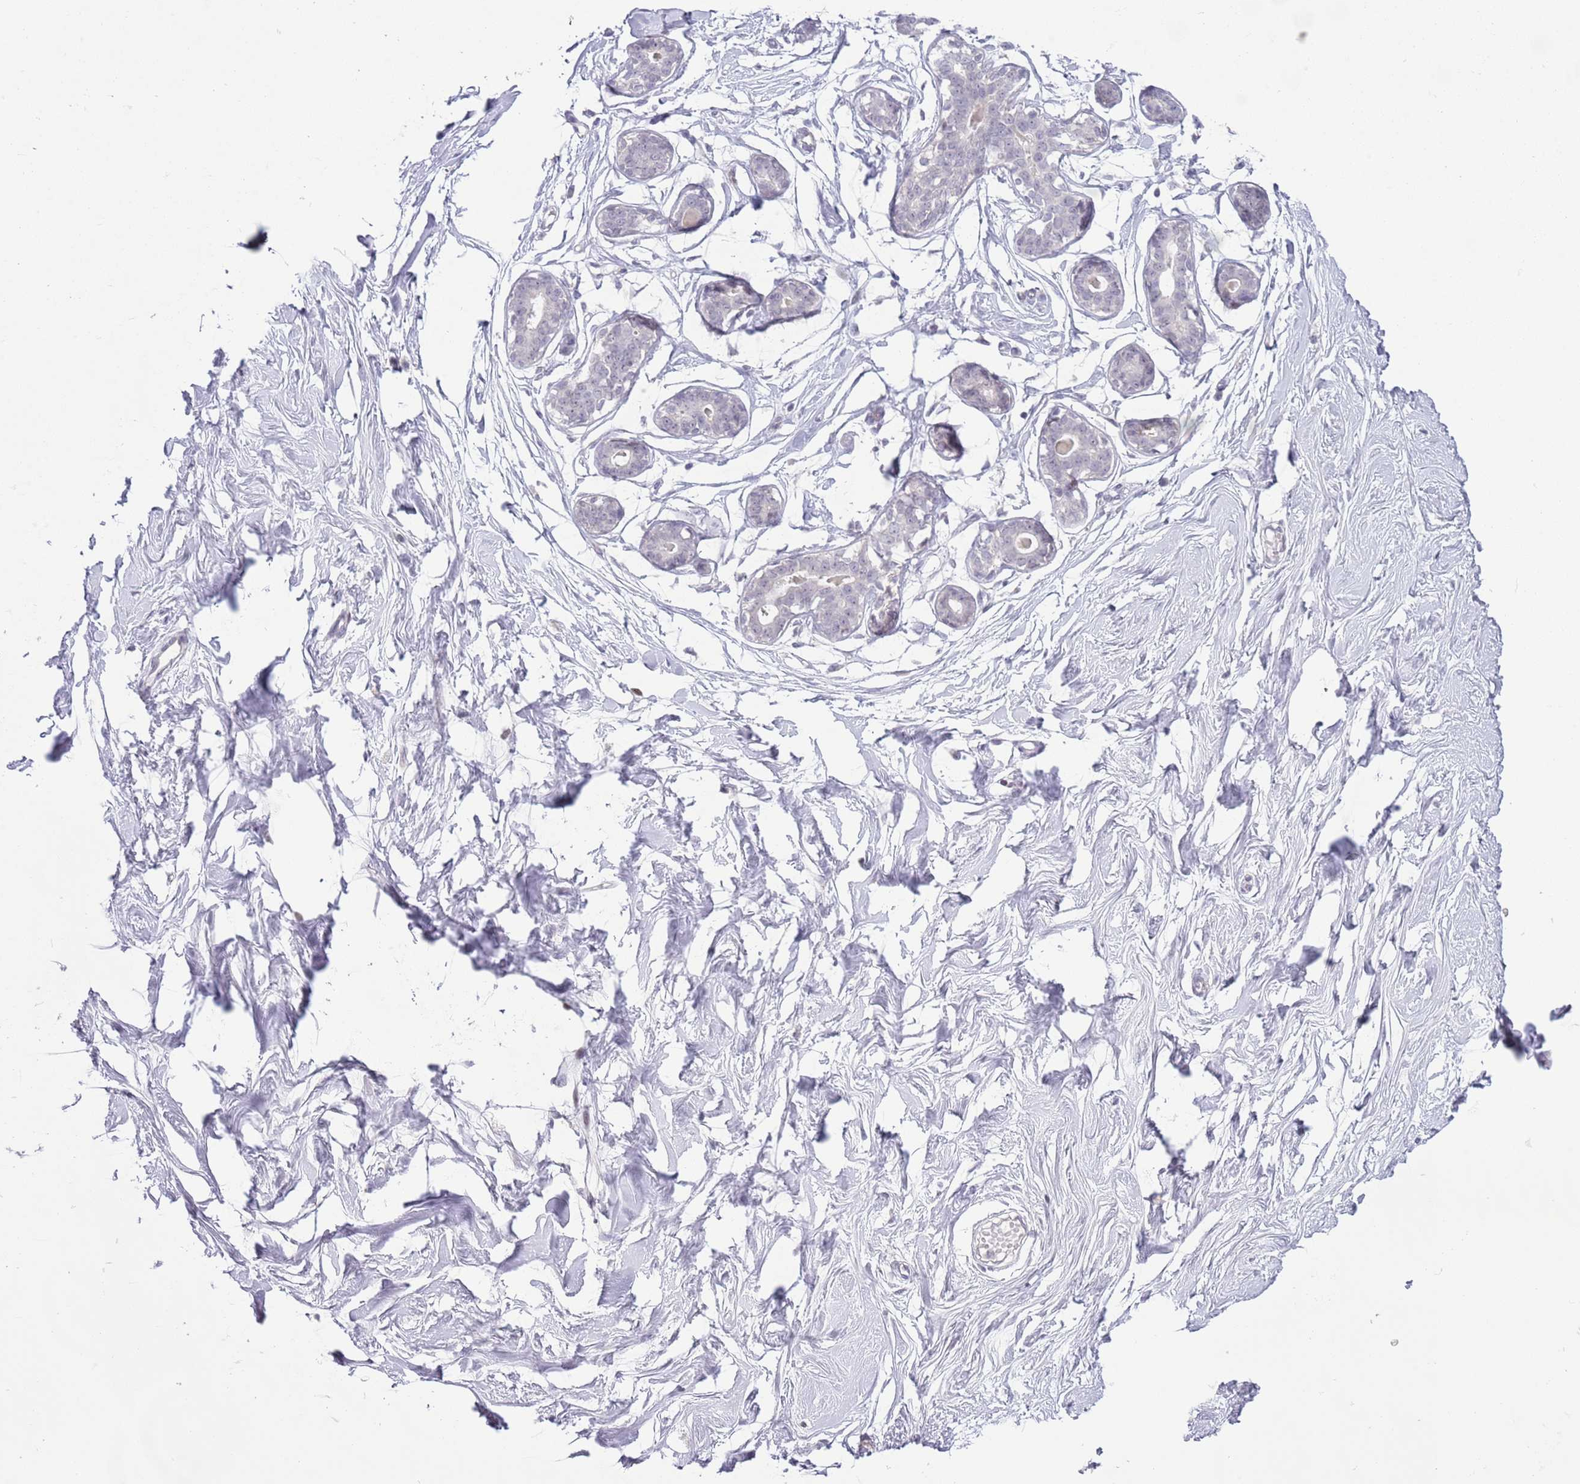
{"staining": {"intensity": "negative", "quantity": "none", "location": "none"}, "tissue": "breast", "cell_type": "Adipocytes", "image_type": "normal", "snomed": [{"axis": "morphology", "description": "Normal tissue, NOS"}, {"axis": "morphology", "description": "Adenoma, NOS"}, {"axis": "topography", "description": "Breast"}], "caption": "The photomicrograph reveals no staining of adipocytes in benign breast. (DAB IHC, high magnification).", "gene": "MFSD10", "patient": {"sex": "female", "age": 23}}